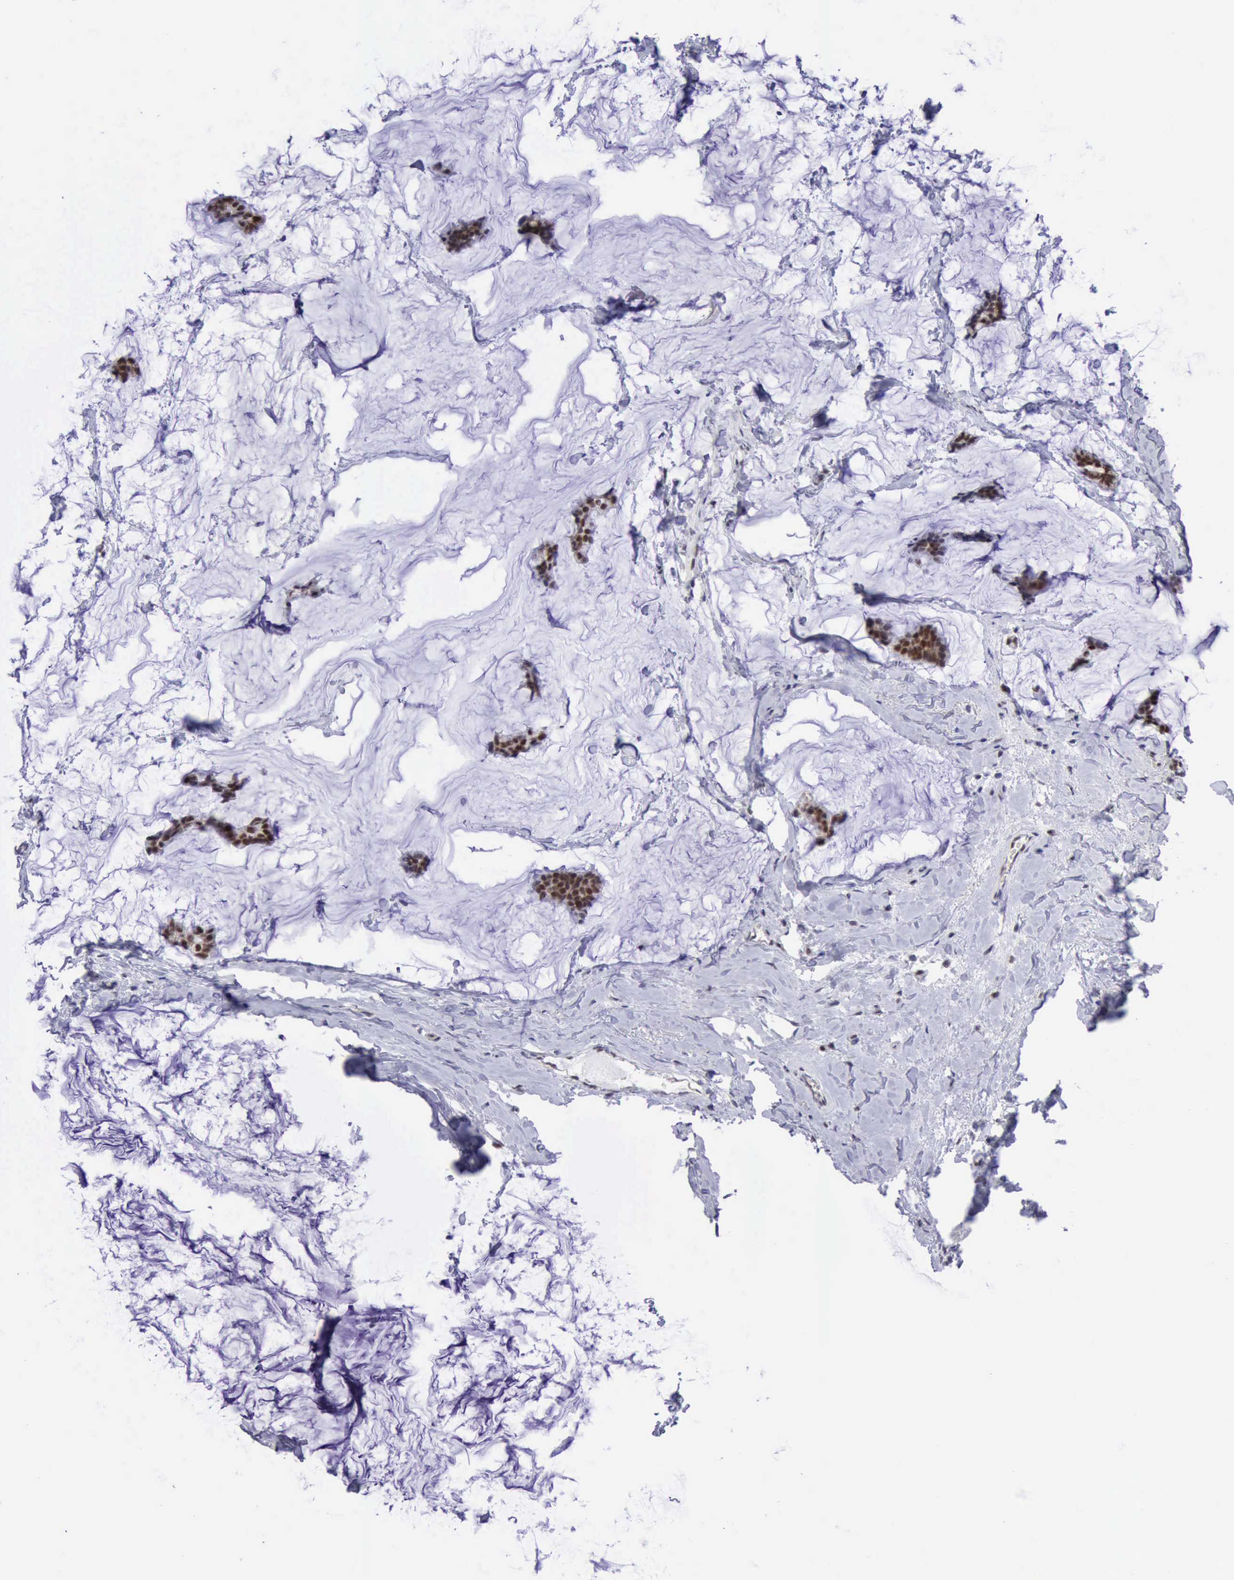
{"staining": {"intensity": "strong", "quantity": ">75%", "location": "nuclear"}, "tissue": "breast cancer", "cell_type": "Tumor cells", "image_type": "cancer", "snomed": [{"axis": "morphology", "description": "Duct carcinoma"}, {"axis": "topography", "description": "Breast"}], "caption": "Immunohistochemical staining of human invasive ductal carcinoma (breast) reveals high levels of strong nuclear protein positivity in approximately >75% of tumor cells.", "gene": "ERCC4", "patient": {"sex": "female", "age": 93}}